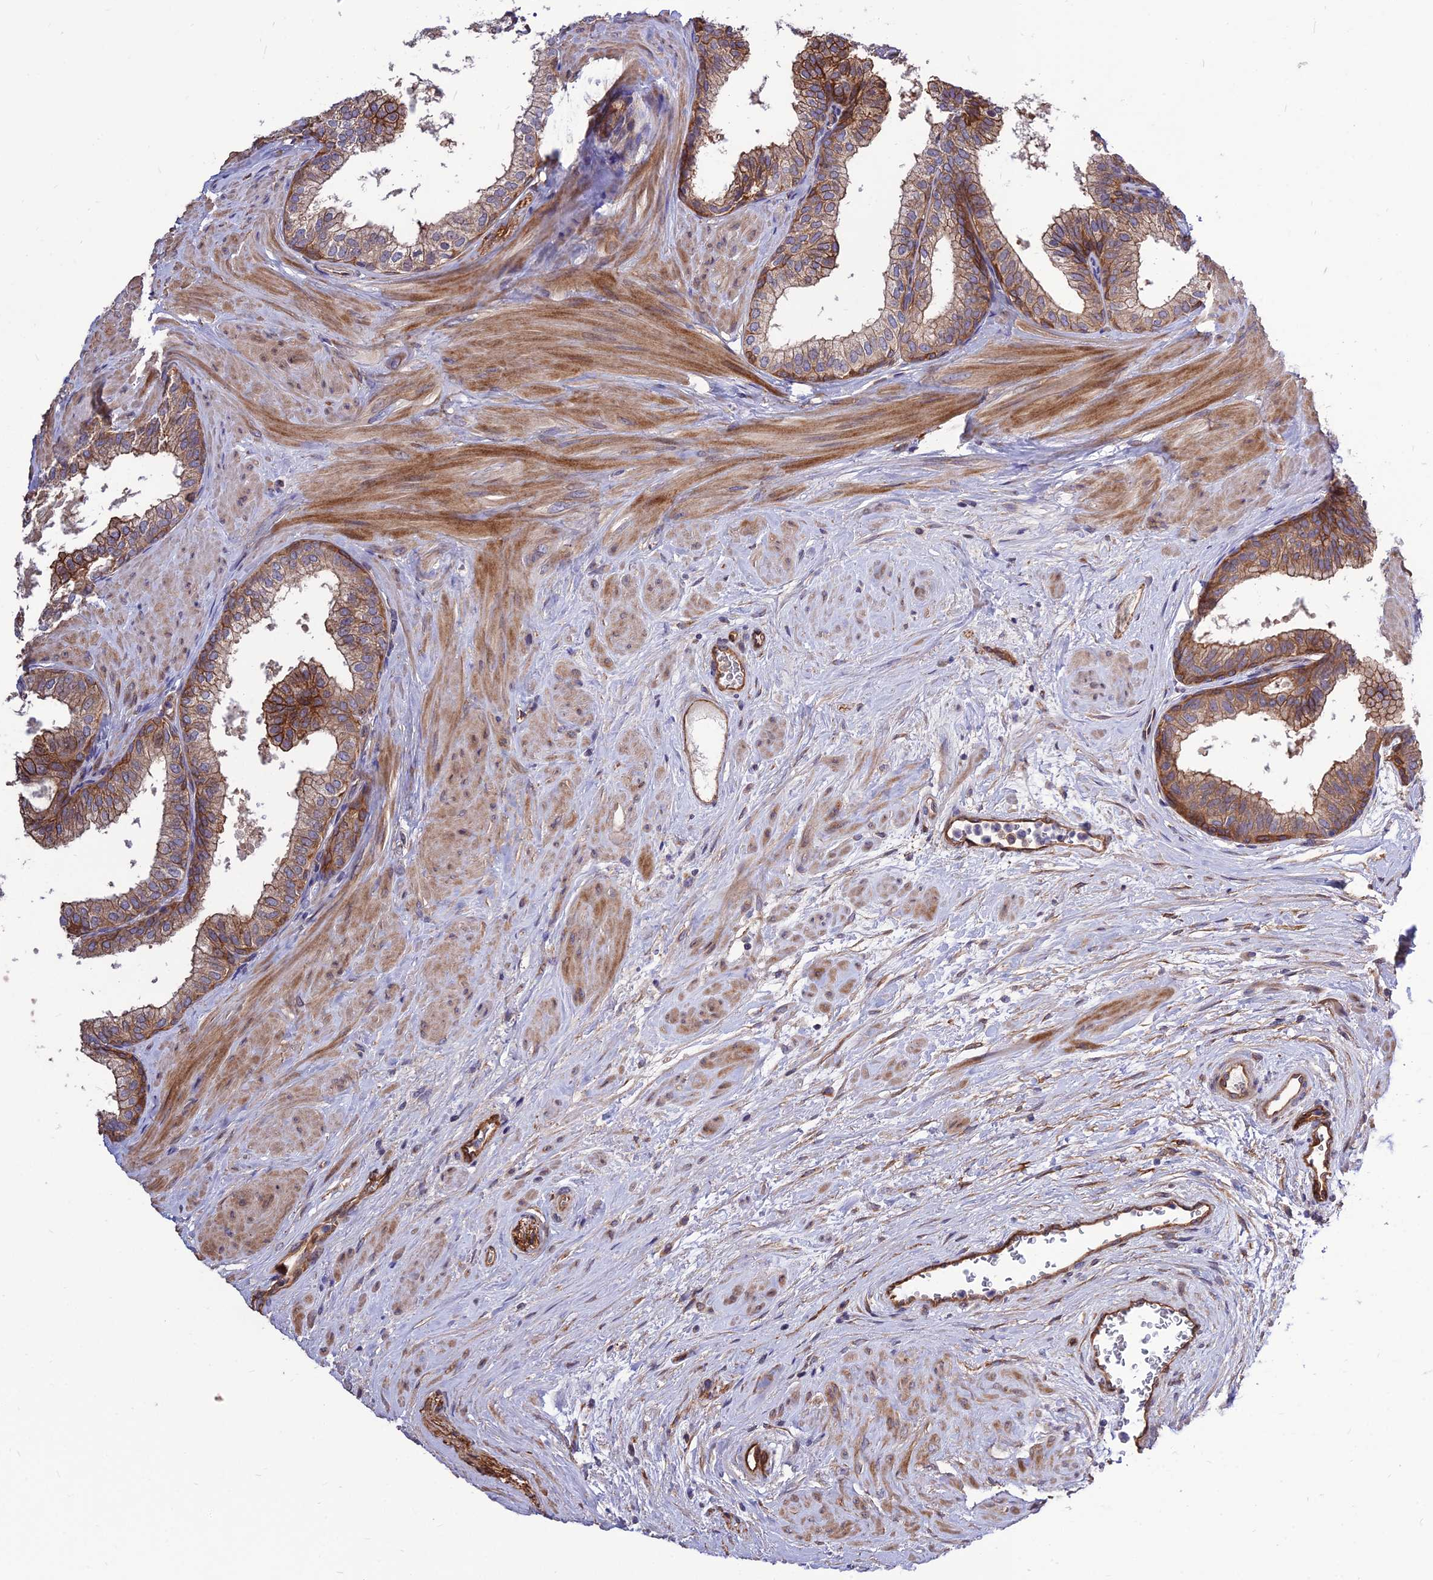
{"staining": {"intensity": "strong", "quantity": "25%-75%", "location": "cytoplasmic/membranous"}, "tissue": "prostate", "cell_type": "Glandular cells", "image_type": "normal", "snomed": [{"axis": "morphology", "description": "Normal tissue, NOS"}, {"axis": "topography", "description": "Prostate"}], "caption": "Prostate stained with DAB IHC displays high levels of strong cytoplasmic/membranous staining in approximately 25%-75% of glandular cells. (DAB (3,3'-diaminobenzidine) IHC, brown staining for protein, blue staining for nuclei).", "gene": "CRTAP", "patient": {"sex": "male", "age": 60}}